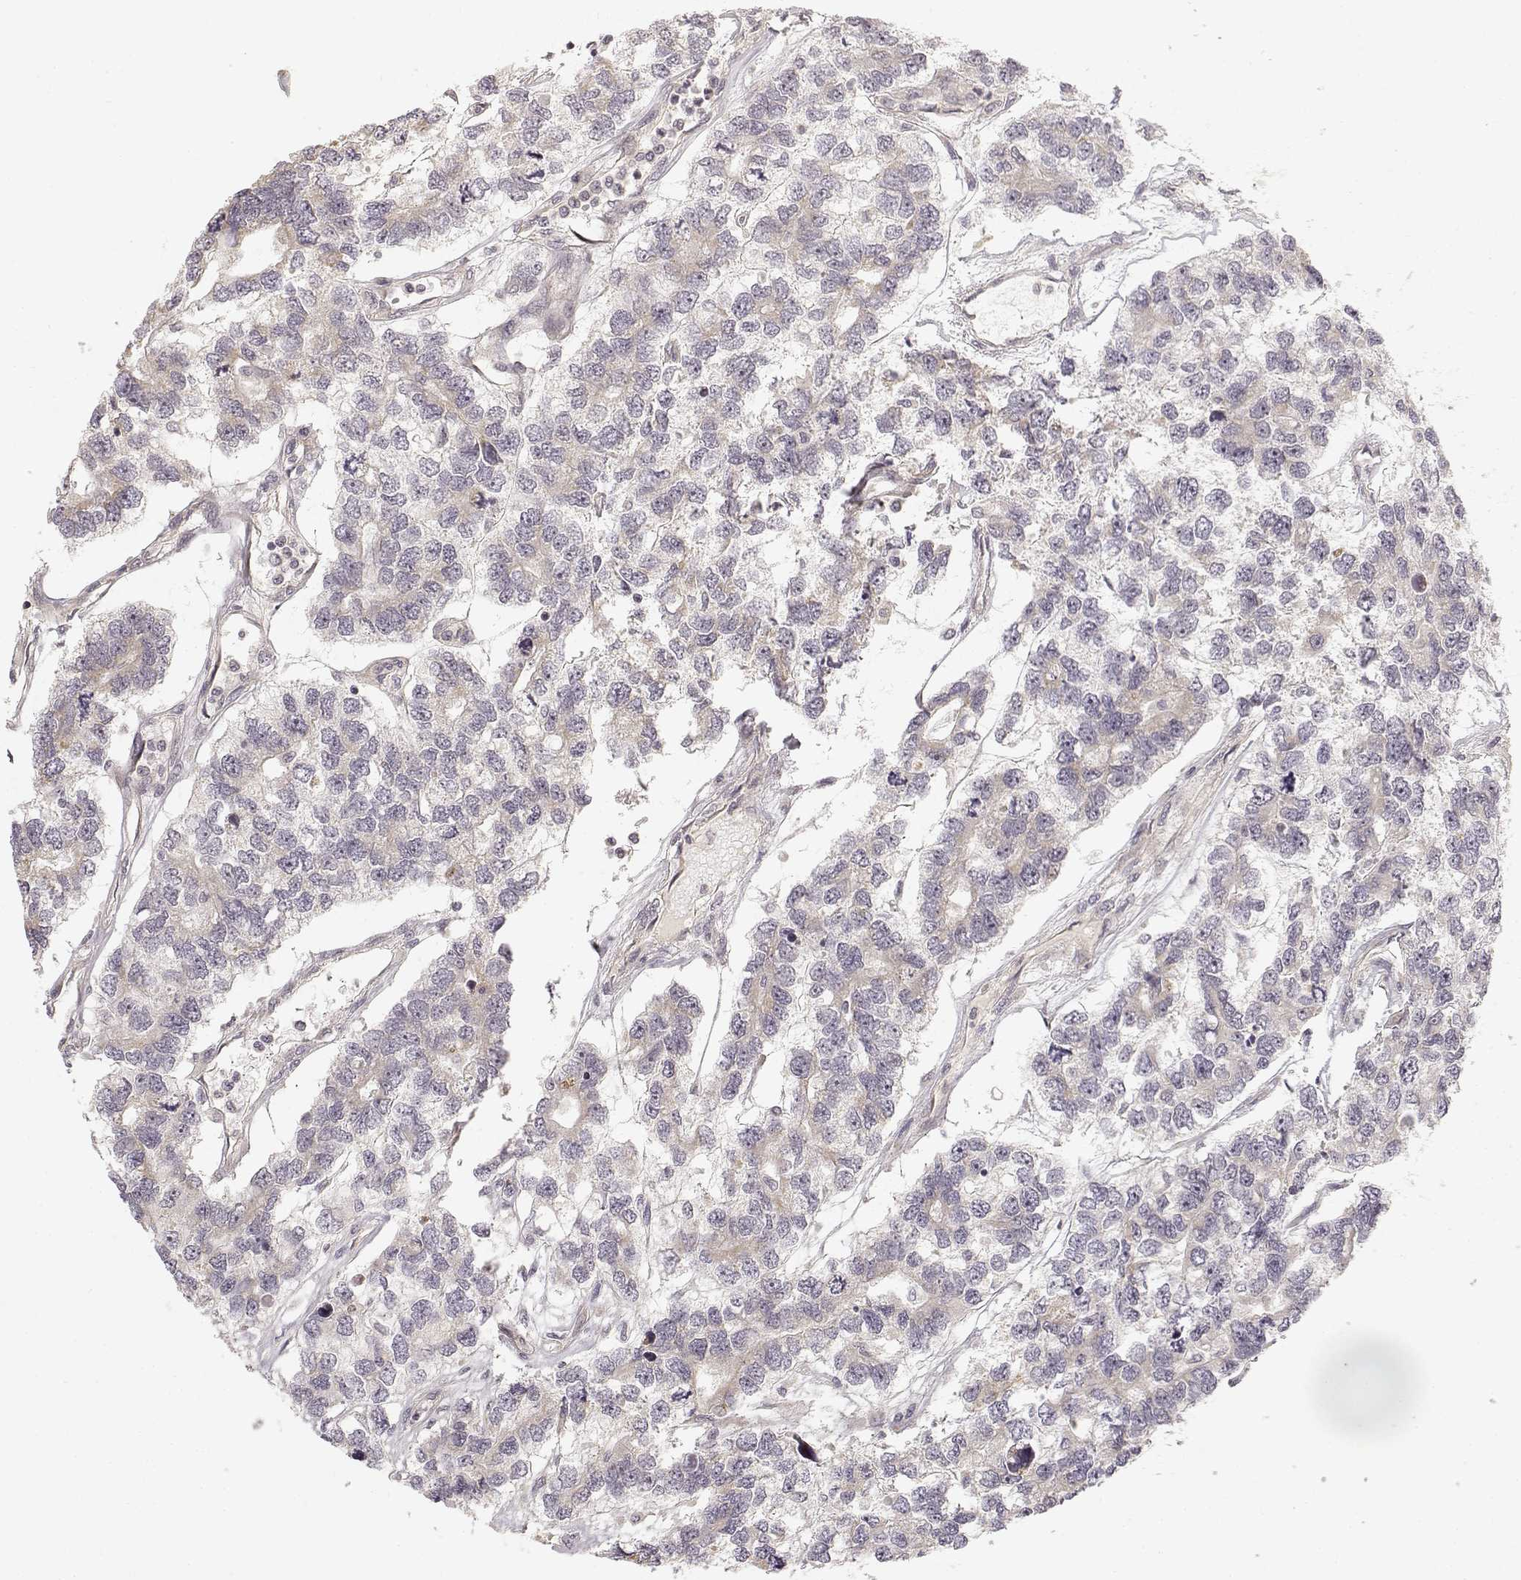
{"staining": {"intensity": "weak", "quantity": ">75%", "location": "cytoplasmic/membranous"}, "tissue": "testis cancer", "cell_type": "Tumor cells", "image_type": "cancer", "snomed": [{"axis": "morphology", "description": "Seminoma, NOS"}, {"axis": "topography", "description": "Testis"}], "caption": "A brown stain highlights weak cytoplasmic/membranous staining of a protein in testis seminoma tumor cells.", "gene": "MED12L", "patient": {"sex": "male", "age": 52}}